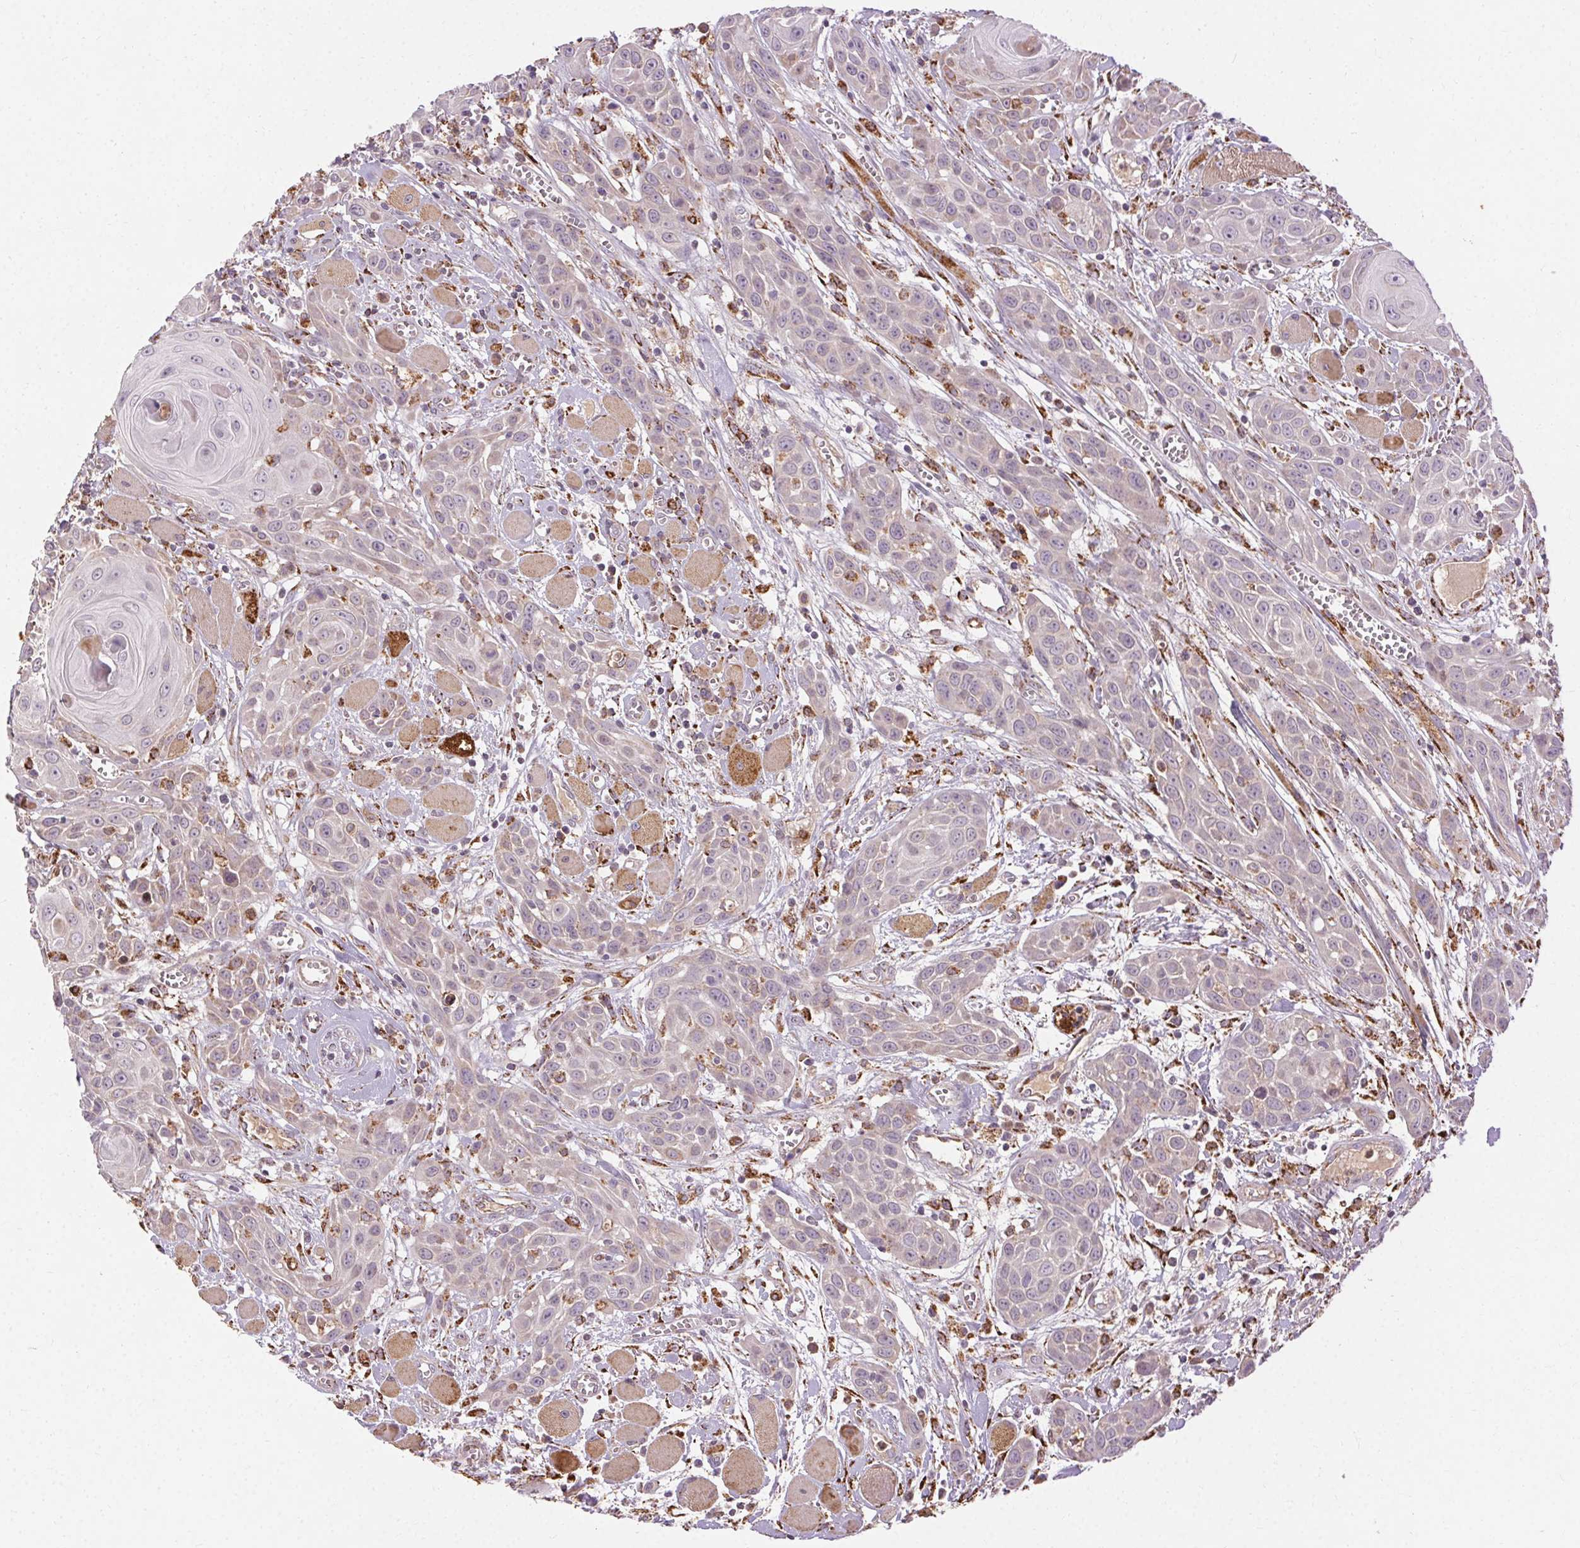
{"staining": {"intensity": "negative", "quantity": "none", "location": "none"}, "tissue": "head and neck cancer", "cell_type": "Tumor cells", "image_type": "cancer", "snomed": [{"axis": "morphology", "description": "Squamous cell carcinoma, NOS"}, {"axis": "topography", "description": "Head-Neck"}], "caption": "An image of head and neck cancer (squamous cell carcinoma) stained for a protein displays no brown staining in tumor cells.", "gene": "REP15", "patient": {"sex": "female", "age": 80}}